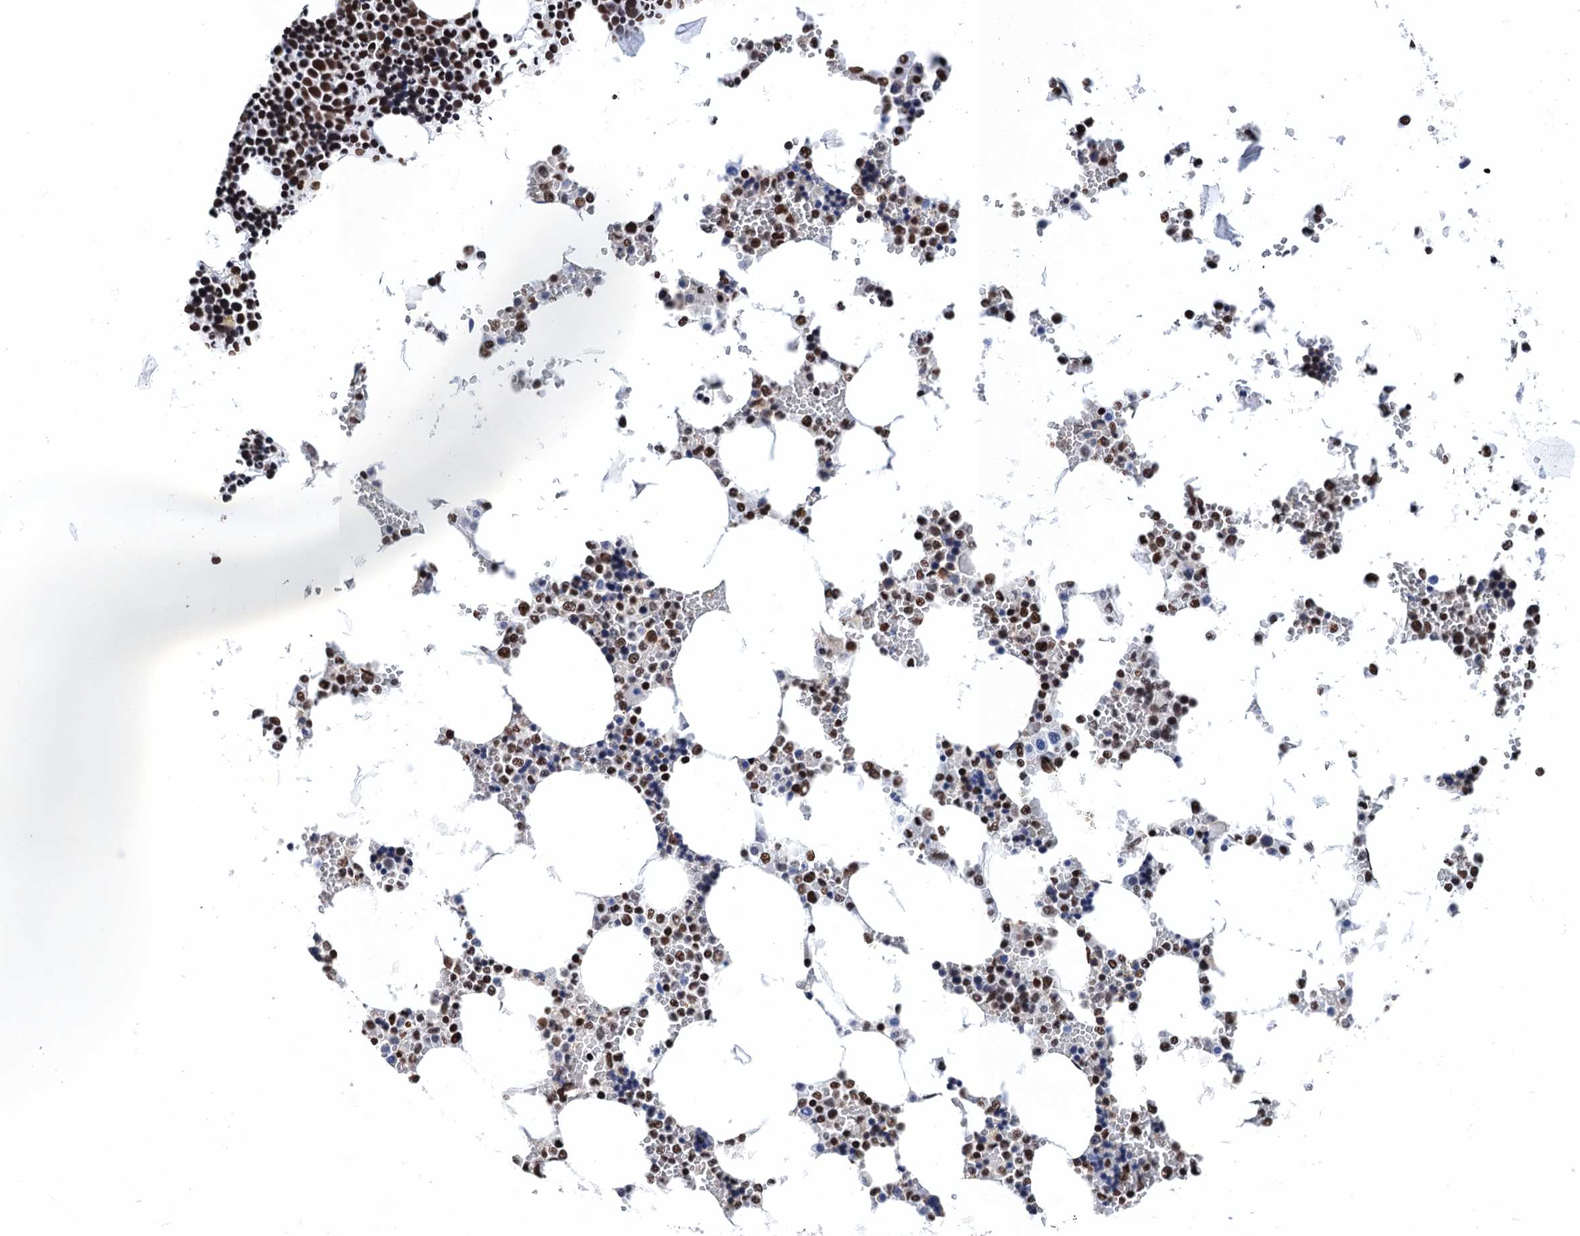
{"staining": {"intensity": "strong", "quantity": ">75%", "location": "nuclear"}, "tissue": "bone marrow", "cell_type": "Hematopoietic cells", "image_type": "normal", "snomed": [{"axis": "morphology", "description": "Normal tissue, NOS"}, {"axis": "topography", "description": "Bone marrow"}], "caption": "High-magnification brightfield microscopy of unremarkable bone marrow stained with DAB (brown) and counterstained with hematoxylin (blue). hematopoietic cells exhibit strong nuclear expression is seen in about>75% of cells.", "gene": "UBA2", "patient": {"sex": "male", "age": 51}}